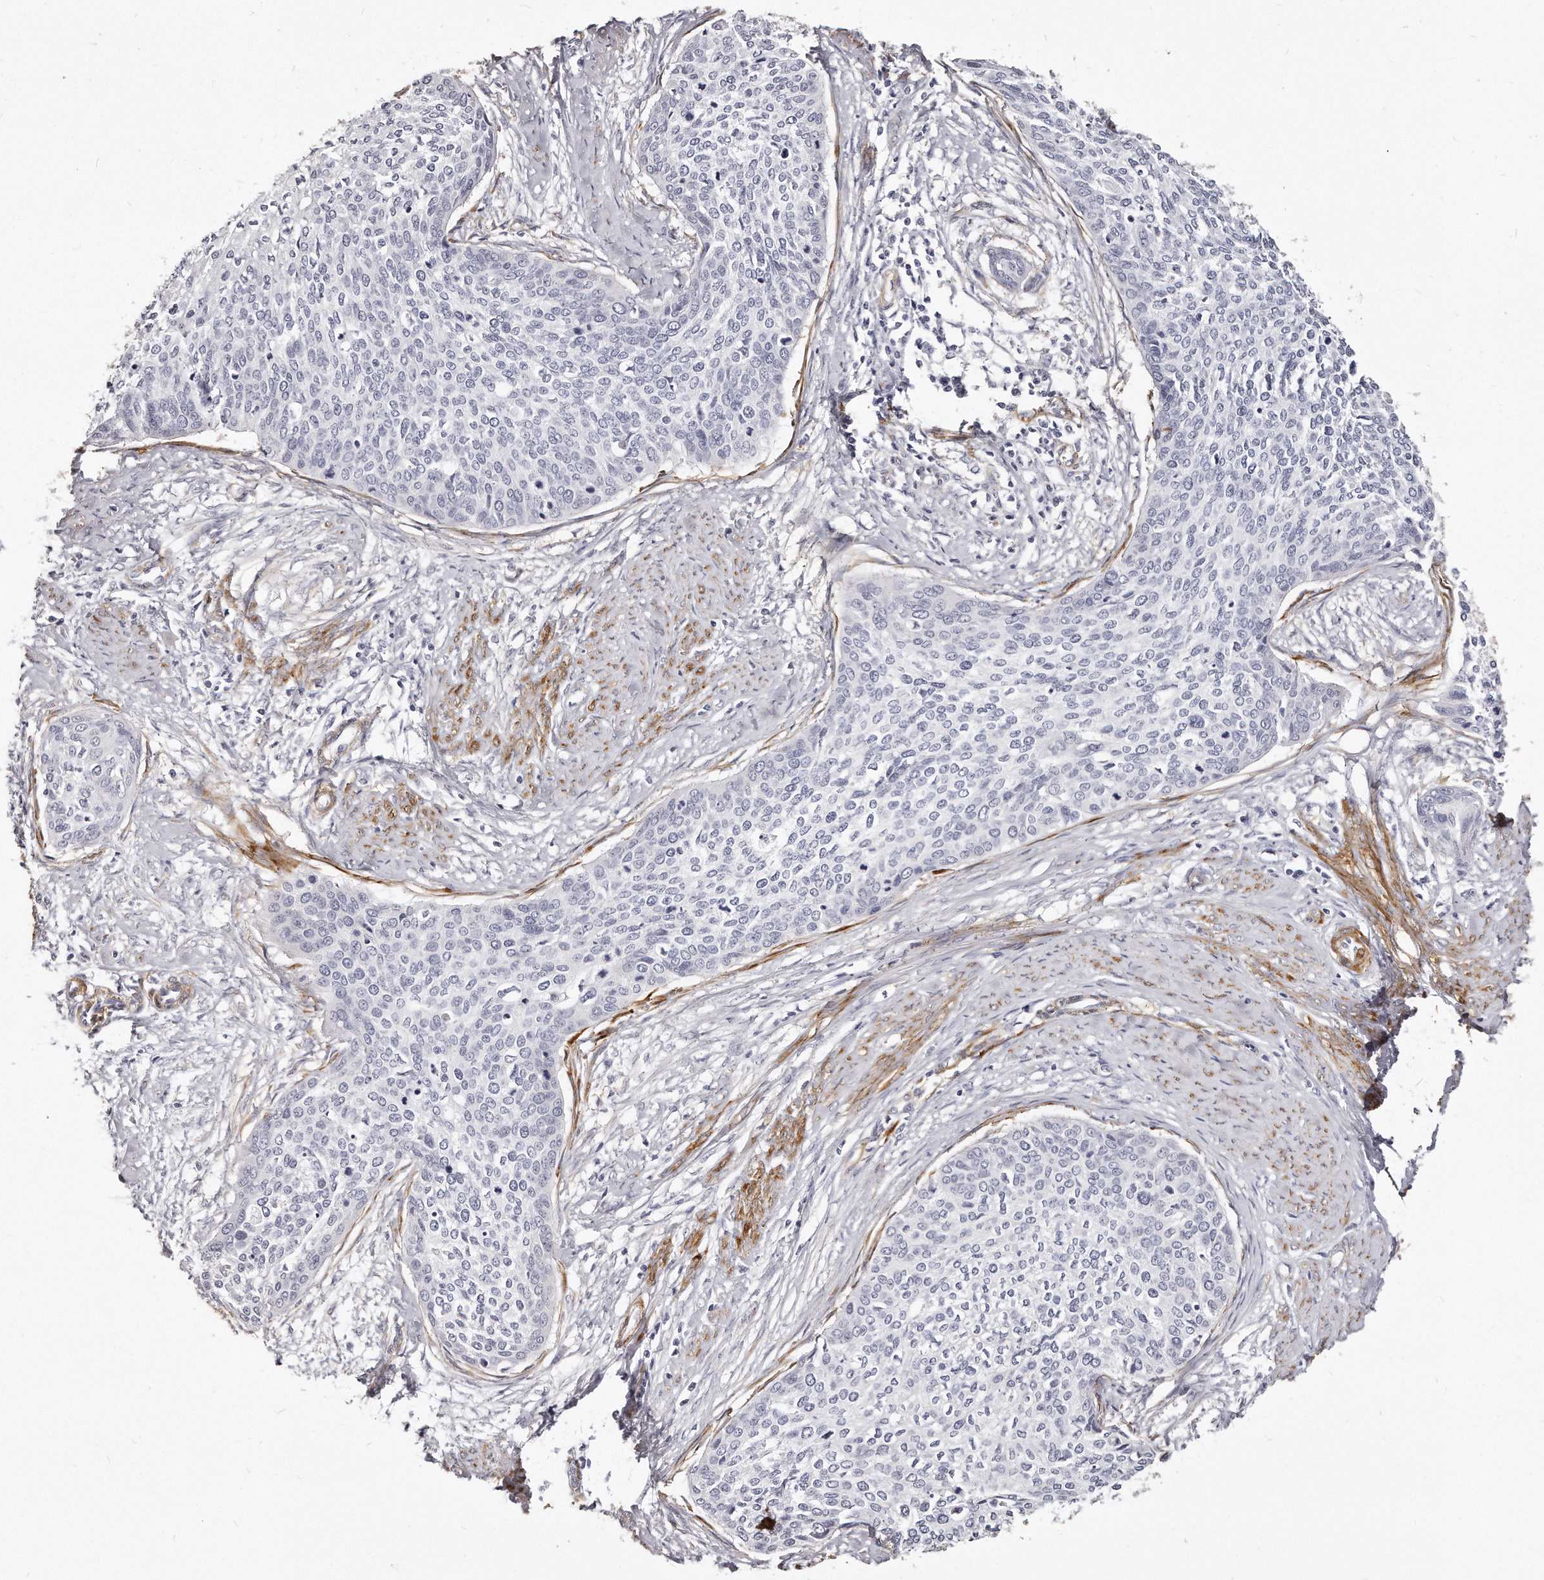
{"staining": {"intensity": "negative", "quantity": "none", "location": "none"}, "tissue": "cervical cancer", "cell_type": "Tumor cells", "image_type": "cancer", "snomed": [{"axis": "morphology", "description": "Squamous cell carcinoma, NOS"}, {"axis": "topography", "description": "Cervix"}], "caption": "High power microscopy micrograph of an immunohistochemistry histopathology image of cervical cancer, revealing no significant positivity in tumor cells. Brightfield microscopy of immunohistochemistry stained with DAB (brown) and hematoxylin (blue), captured at high magnification.", "gene": "LMOD1", "patient": {"sex": "female", "age": 37}}